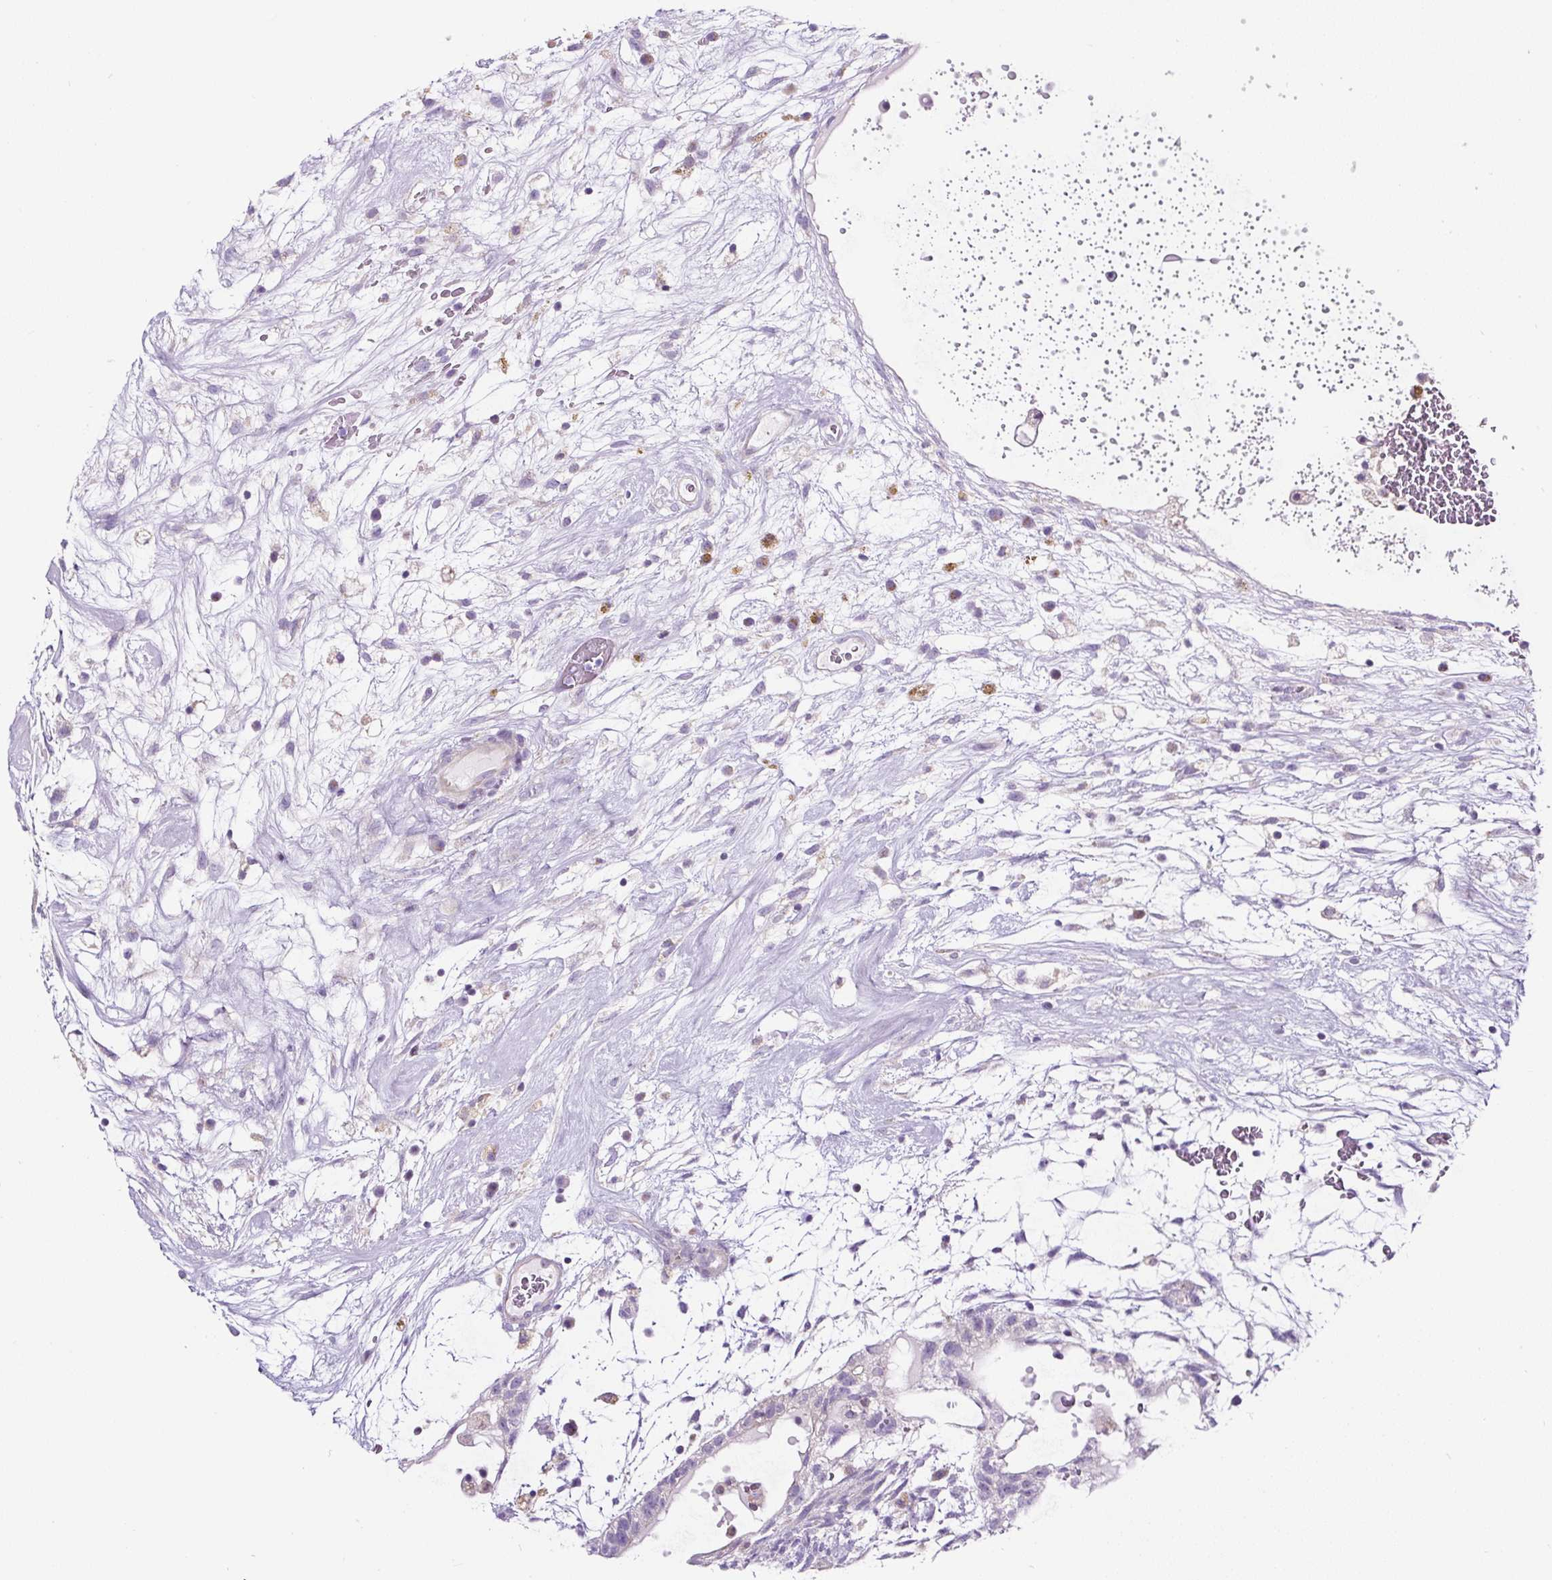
{"staining": {"intensity": "negative", "quantity": "none", "location": "none"}, "tissue": "testis cancer", "cell_type": "Tumor cells", "image_type": "cancer", "snomed": [{"axis": "morphology", "description": "Carcinoma, Embryonal, NOS"}, {"axis": "topography", "description": "Testis"}], "caption": "IHC of human testis cancer demonstrates no positivity in tumor cells.", "gene": "HPS4", "patient": {"sex": "male", "age": 32}}